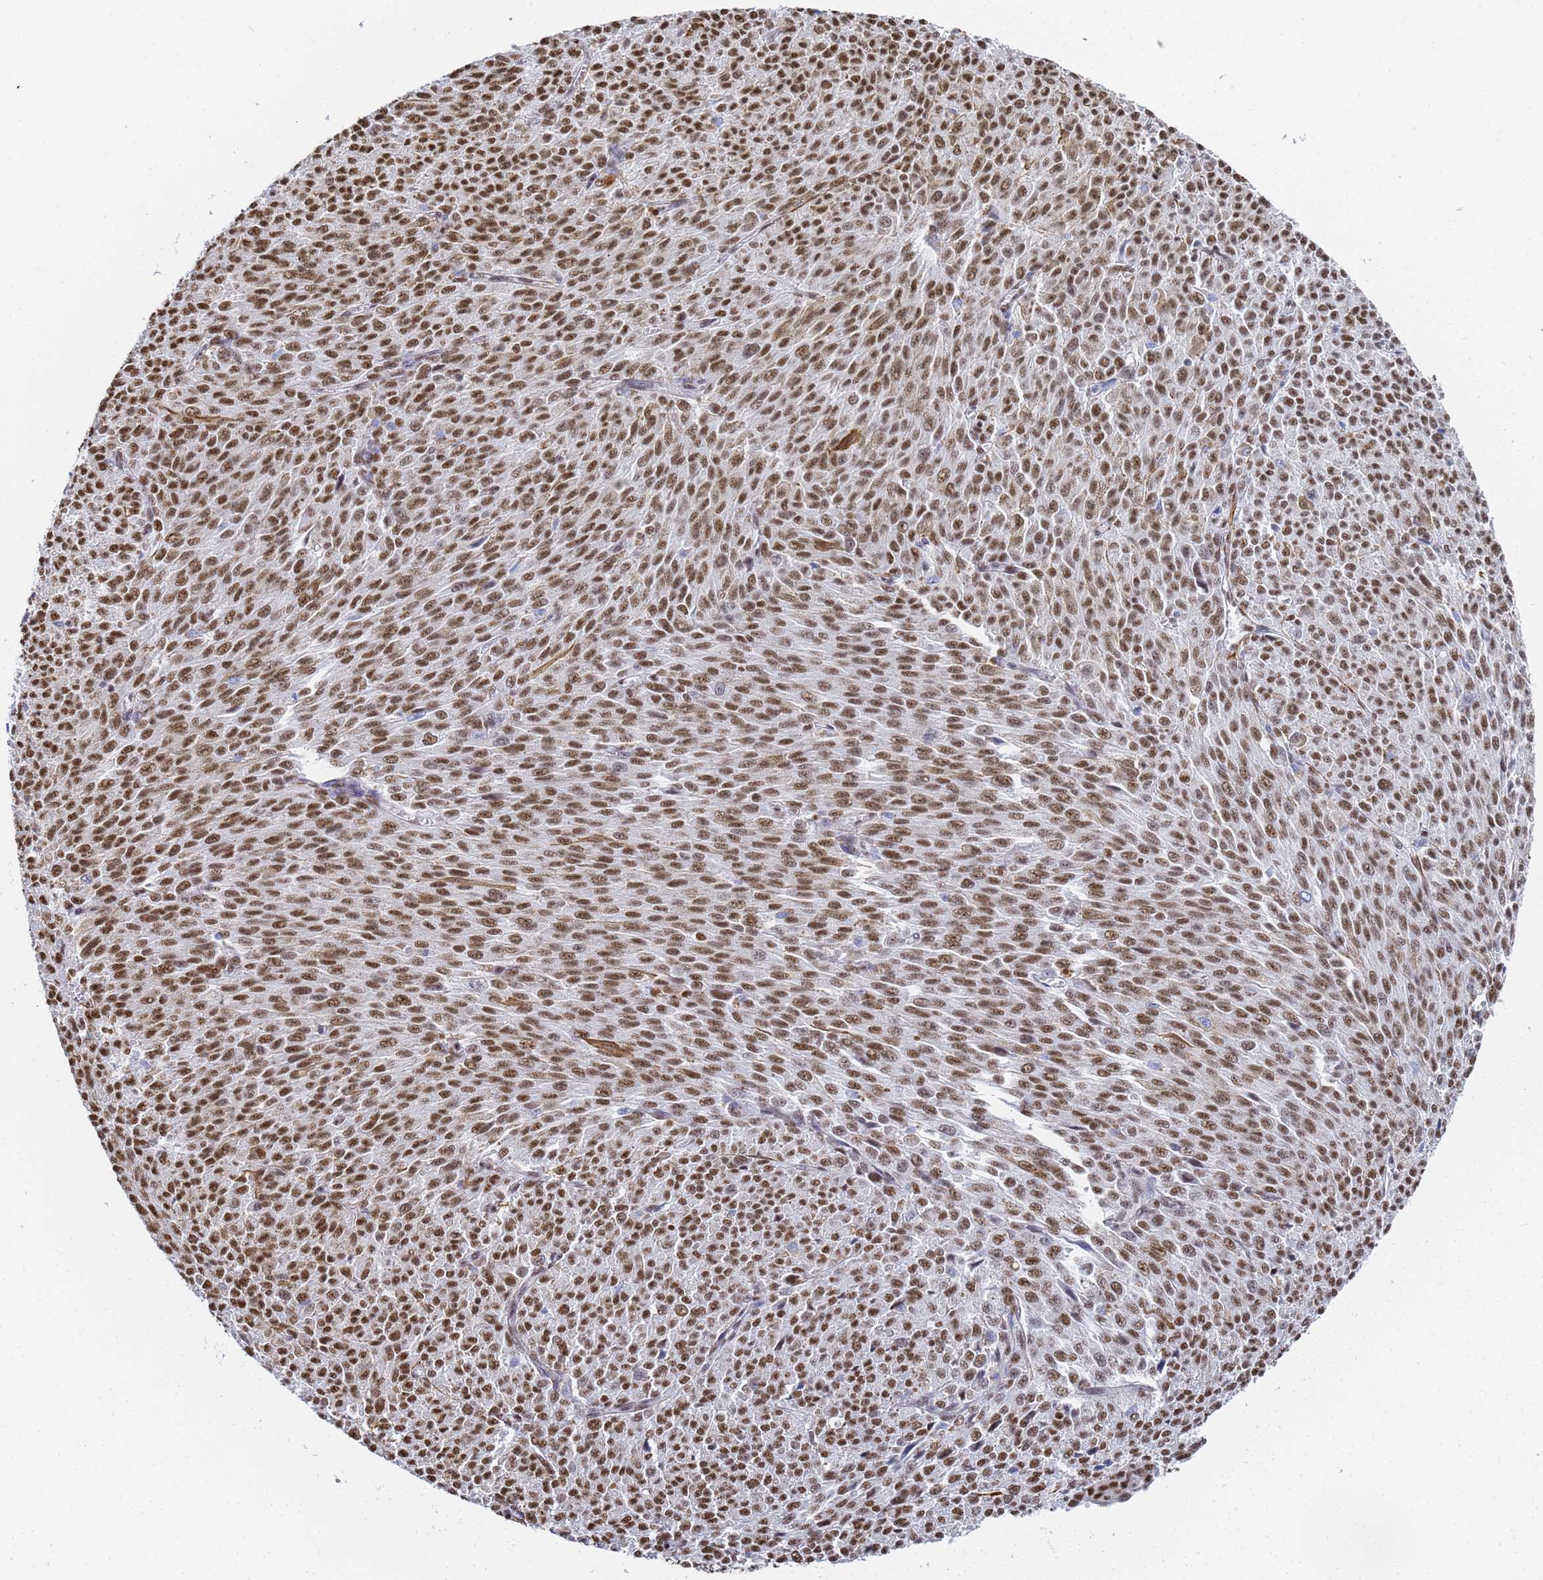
{"staining": {"intensity": "strong", "quantity": ">75%", "location": "nuclear"}, "tissue": "melanoma", "cell_type": "Tumor cells", "image_type": "cancer", "snomed": [{"axis": "morphology", "description": "Malignant melanoma, NOS"}, {"axis": "topography", "description": "Skin"}], "caption": "Immunohistochemical staining of human malignant melanoma shows high levels of strong nuclear protein positivity in about >75% of tumor cells.", "gene": "PRRT4", "patient": {"sex": "female", "age": 52}}